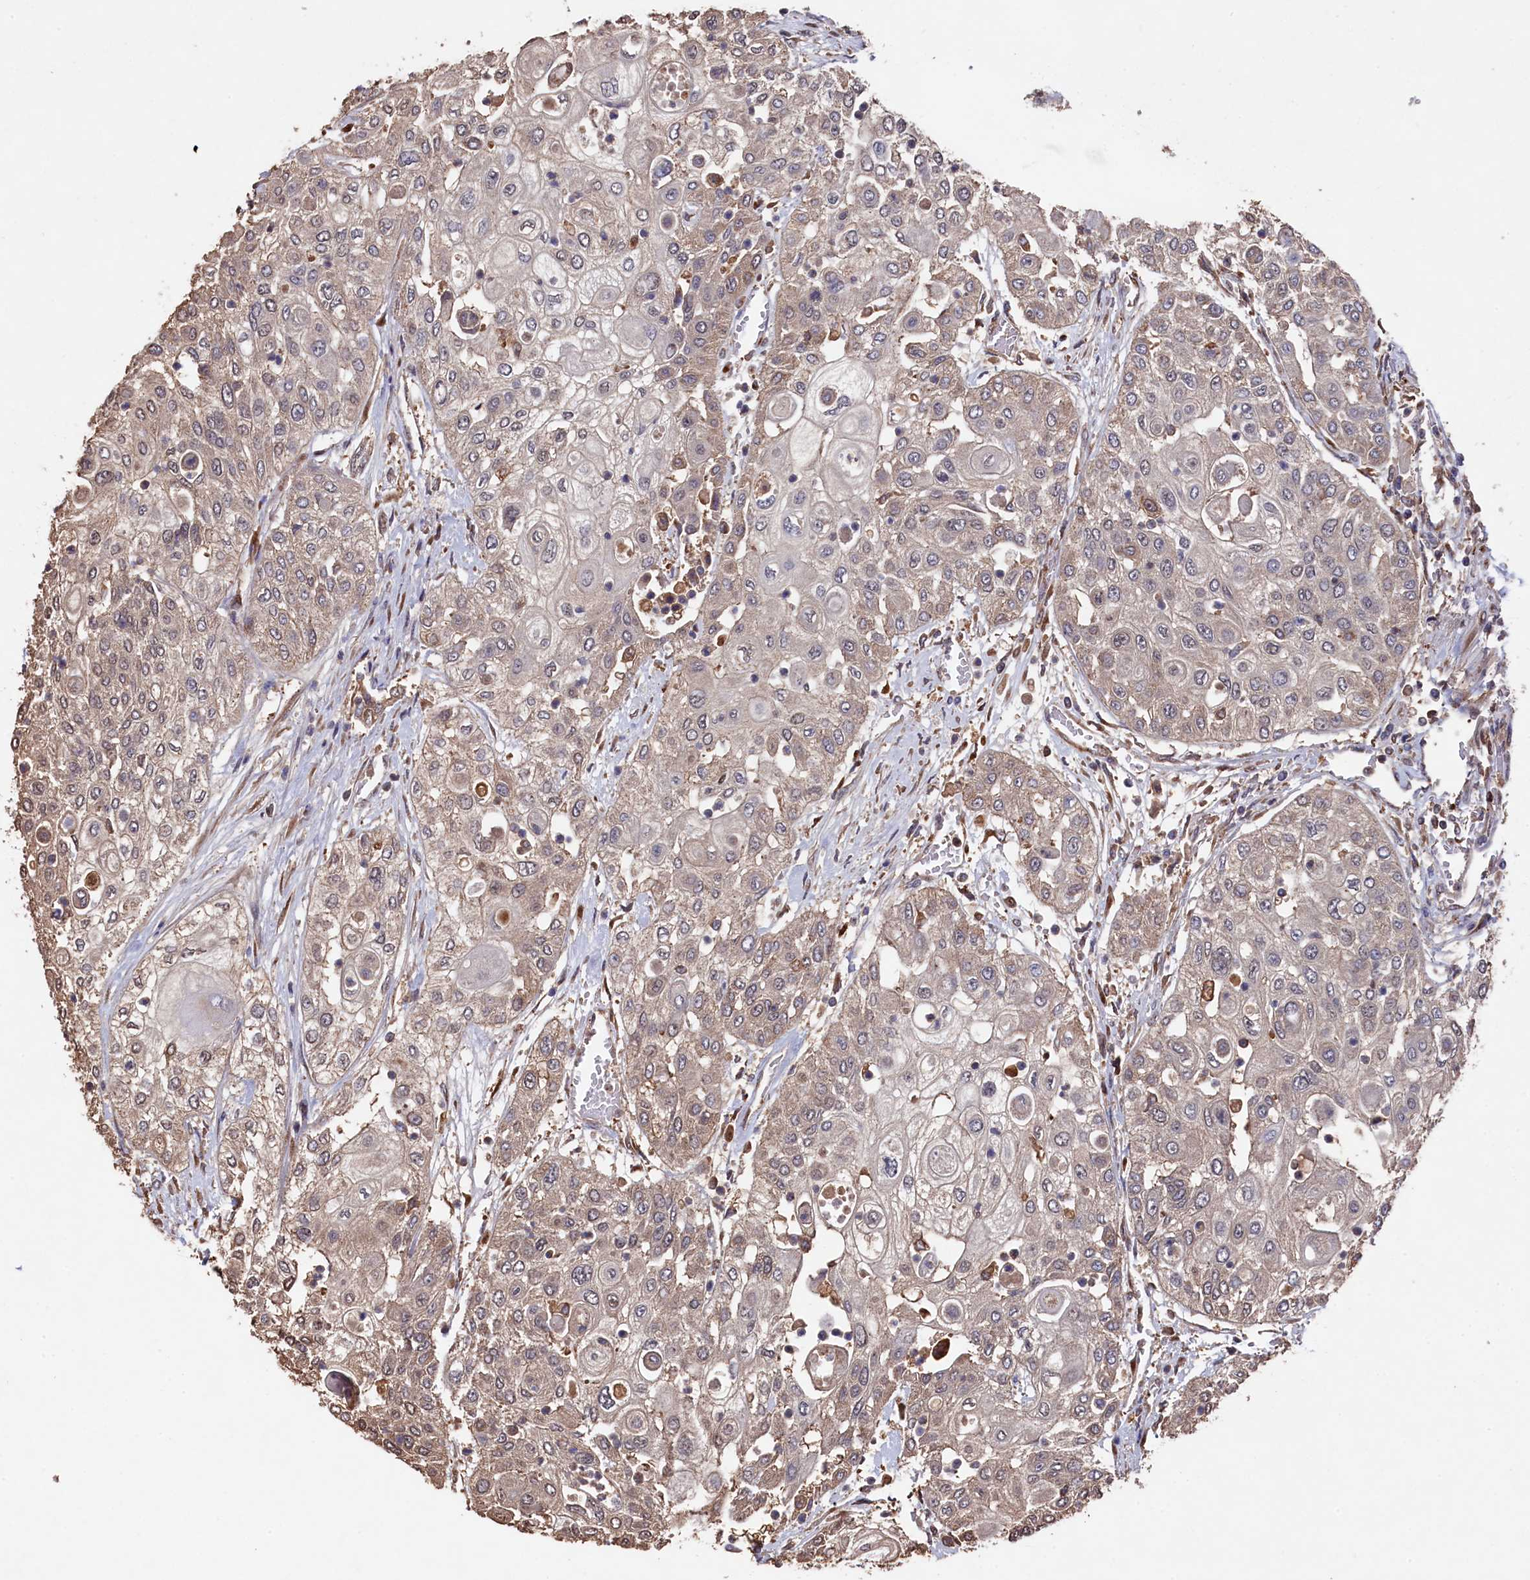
{"staining": {"intensity": "weak", "quantity": "25%-75%", "location": "cytoplasmic/membranous"}, "tissue": "urothelial cancer", "cell_type": "Tumor cells", "image_type": "cancer", "snomed": [{"axis": "morphology", "description": "Urothelial carcinoma, High grade"}, {"axis": "topography", "description": "Urinary bladder"}], "caption": "High-power microscopy captured an immunohistochemistry (IHC) image of high-grade urothelial carcinoma, revealing weak cytoplasmic/membranous expression in approximately 25%-75% of tumor cells.", "gene": "NAA60", "patient": {"sex": "female", "age": 79}}